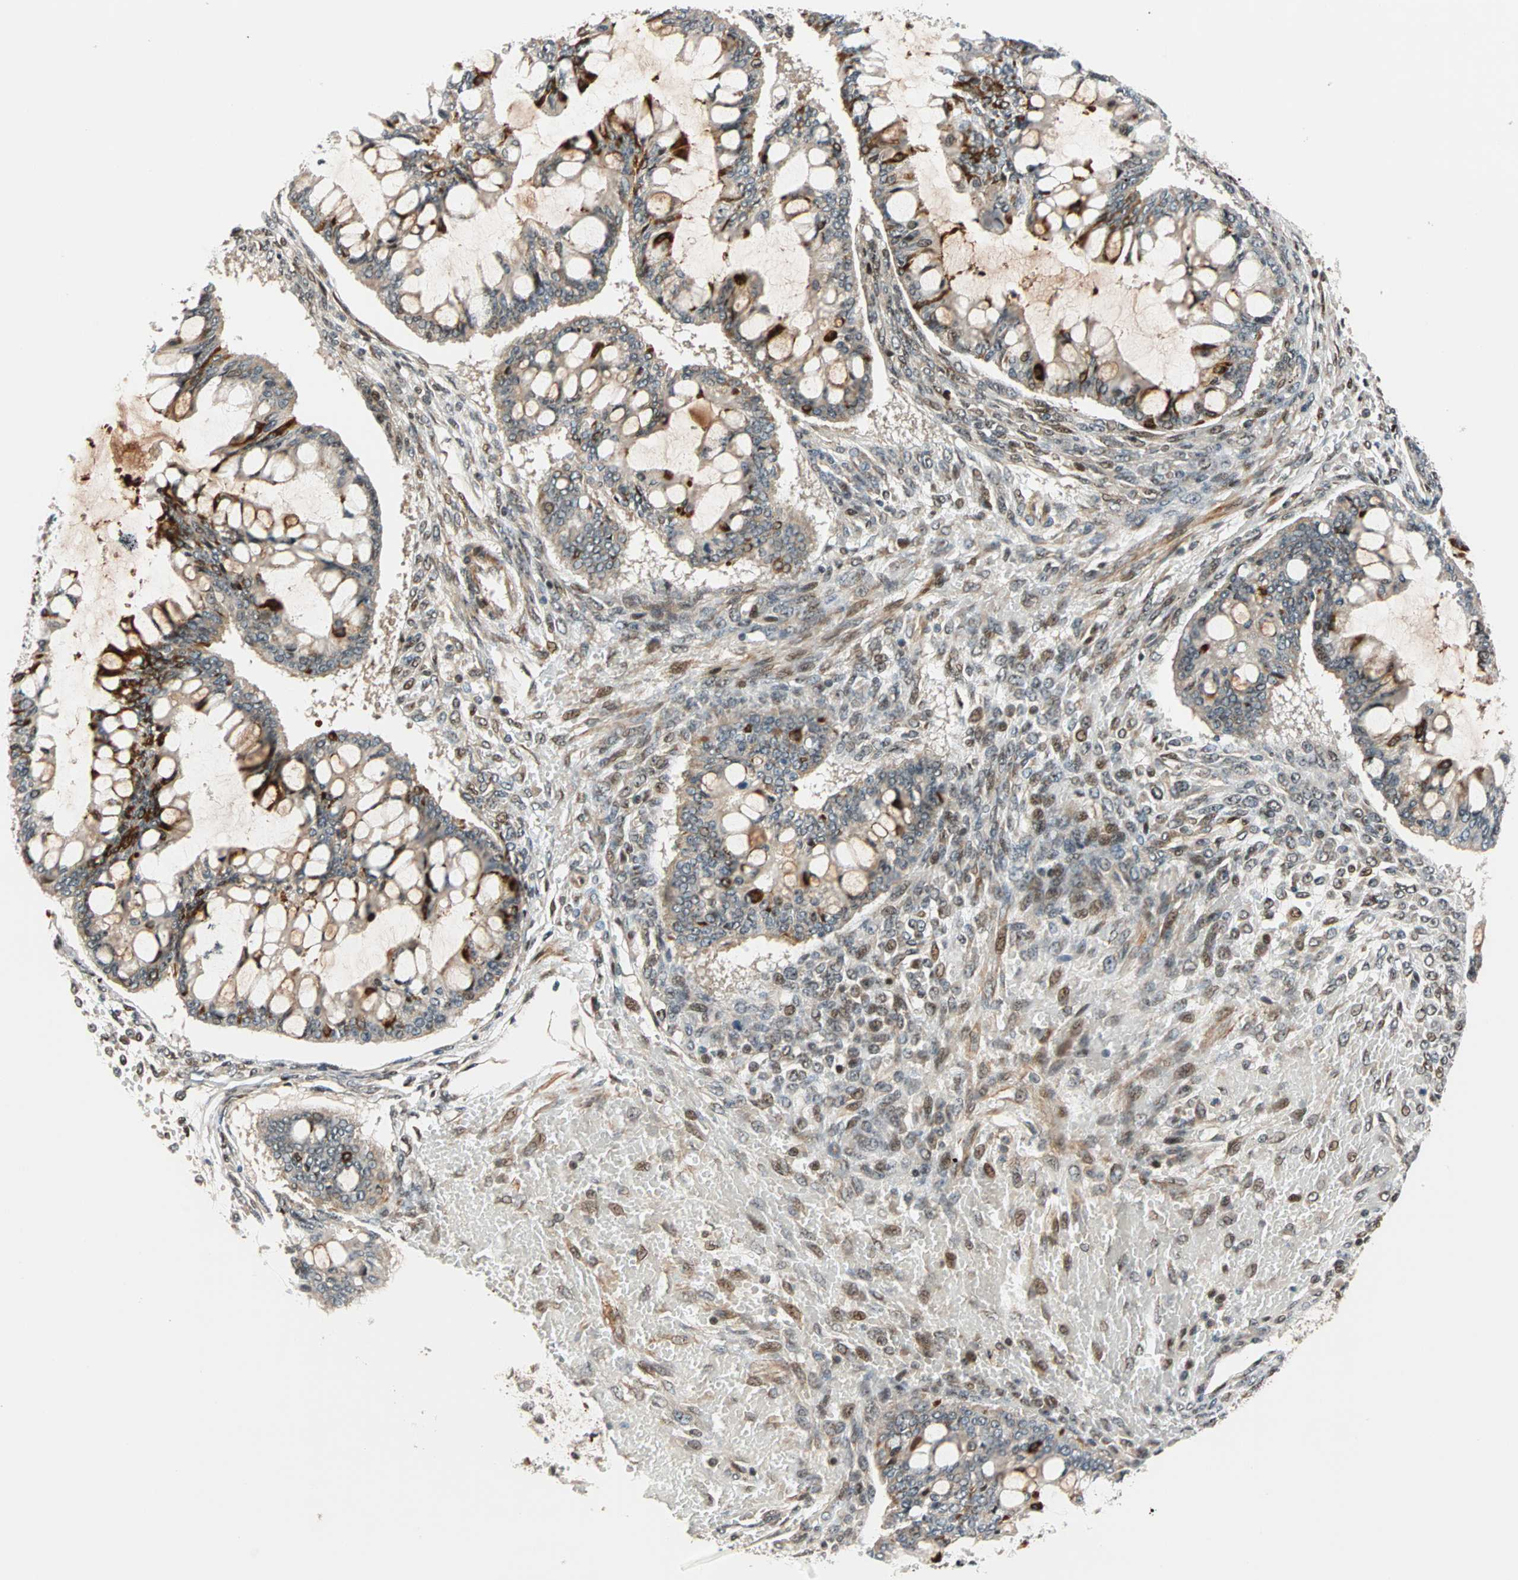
{"staining": {"intensity": "strong", "quantity": "25%-75%", "location": "cytoplasmic/membranous,nuclear"}, "tissue": "ovarian cancer", "cell_type": "Tumor cells", "image_type": "cancer", "snomed": [{"axis": "morphology", "description": "Cystadenocarcinoma, mucinous, NOS"}, {"axis": "topography", "description": "Ovary"}], "caption": "Strong cytoplasmic/membranous and nuclear positivity for a protein is present in approximately 25%-75% of tumor cells of mucinous cystadenocarcinoma (ovarian) using IHC.", "gene": "HECW1", "patient": {"sex": "female", "age": 73}}